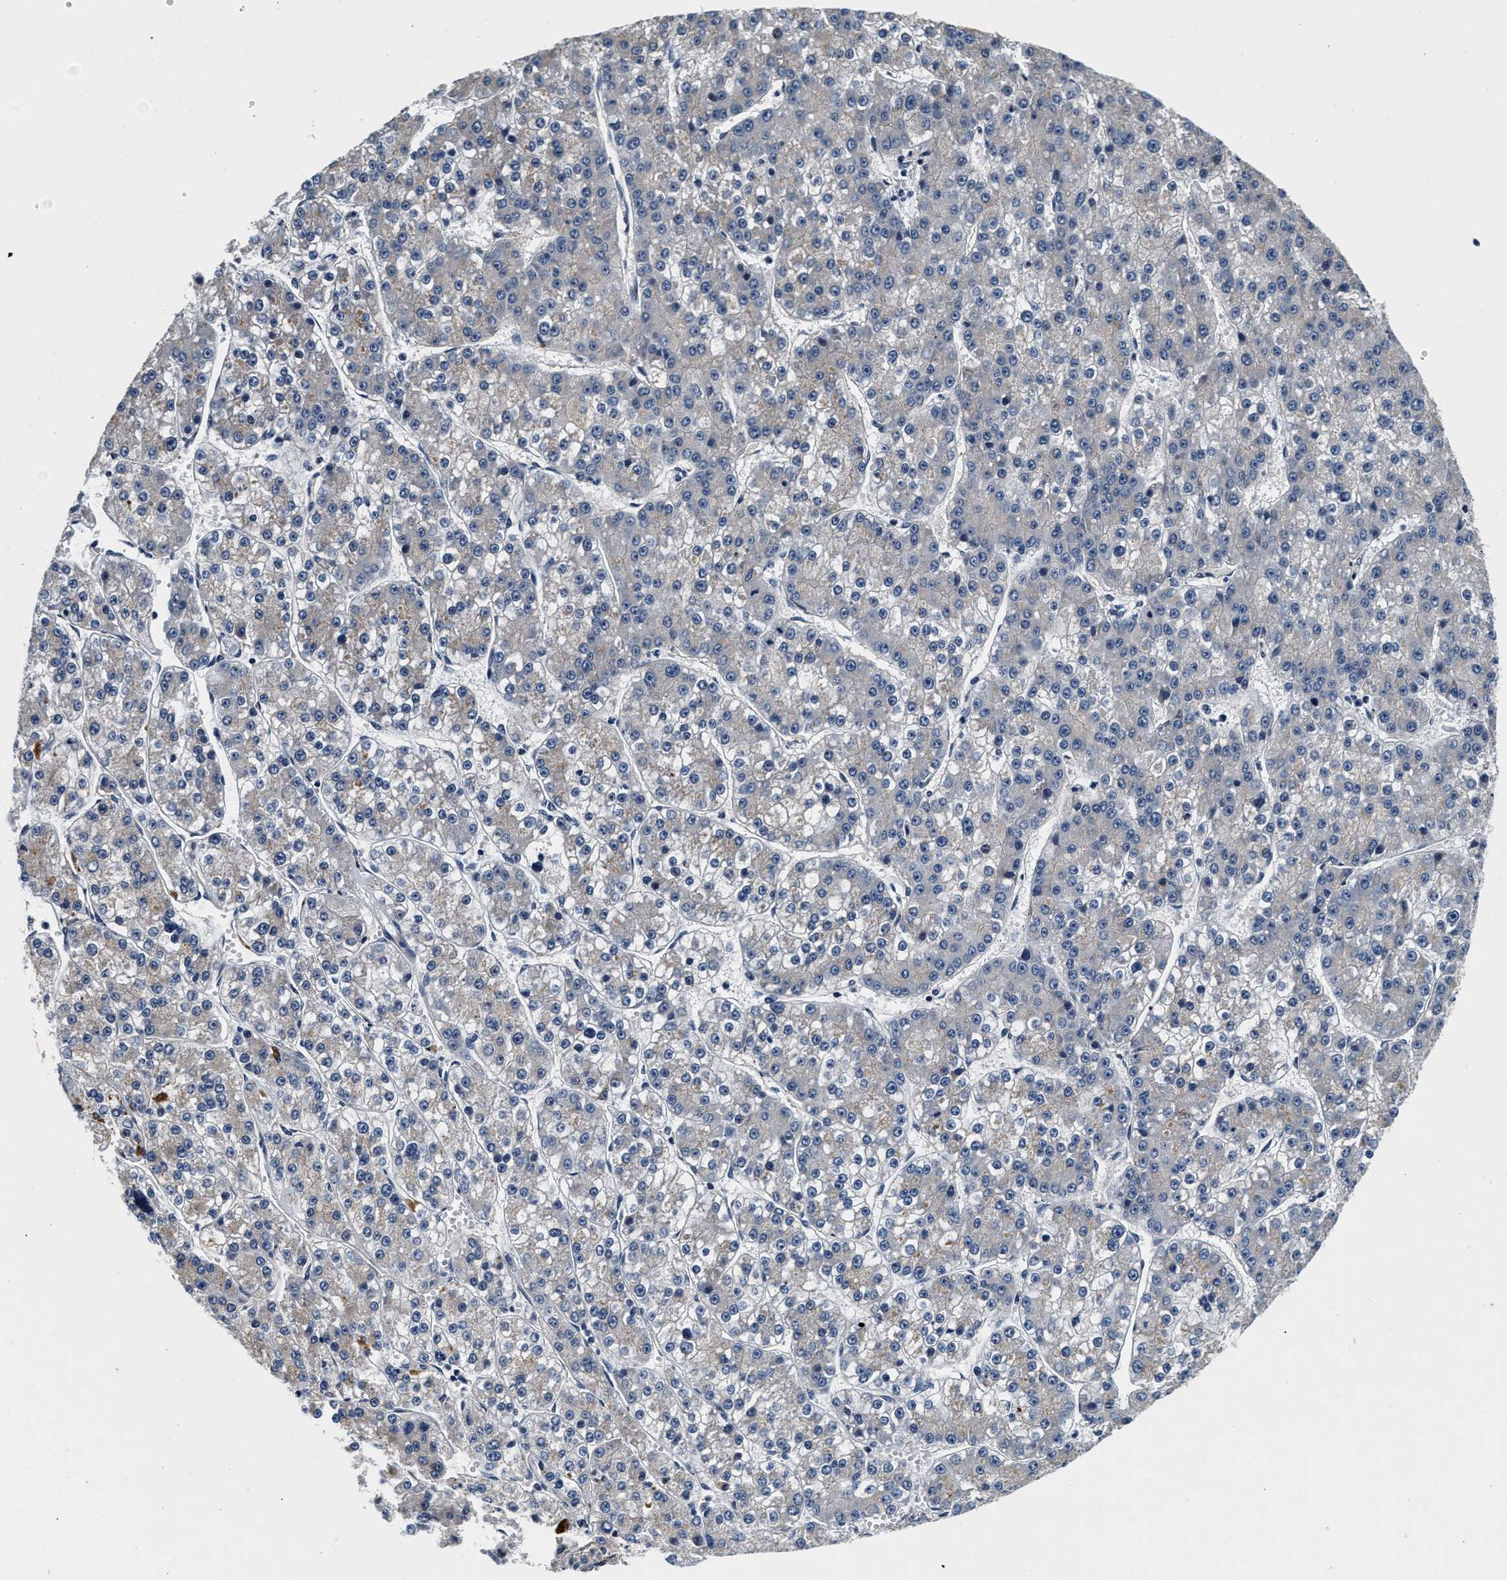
{"staining": {"intensity": "negative", "quantity": "none", "location": "none"}, "tissue": "liver cancer", "cell_type": "Tumor cells", "image_type": "cancer", "snomed": [{"axis": "morphology", "description": "Carcinoma, Hepatocellular, NOS"}, {"axis": "topography", "description": "Liver"}], "caption": "DAB immunohistochemical staining of human hepatocellular carcinoma (liver) reveals no significant expression in tumor cells. Nuclei are stained in blue.", "gene": "ABCG8", "patient": {"sex": "female", "age": 73}}